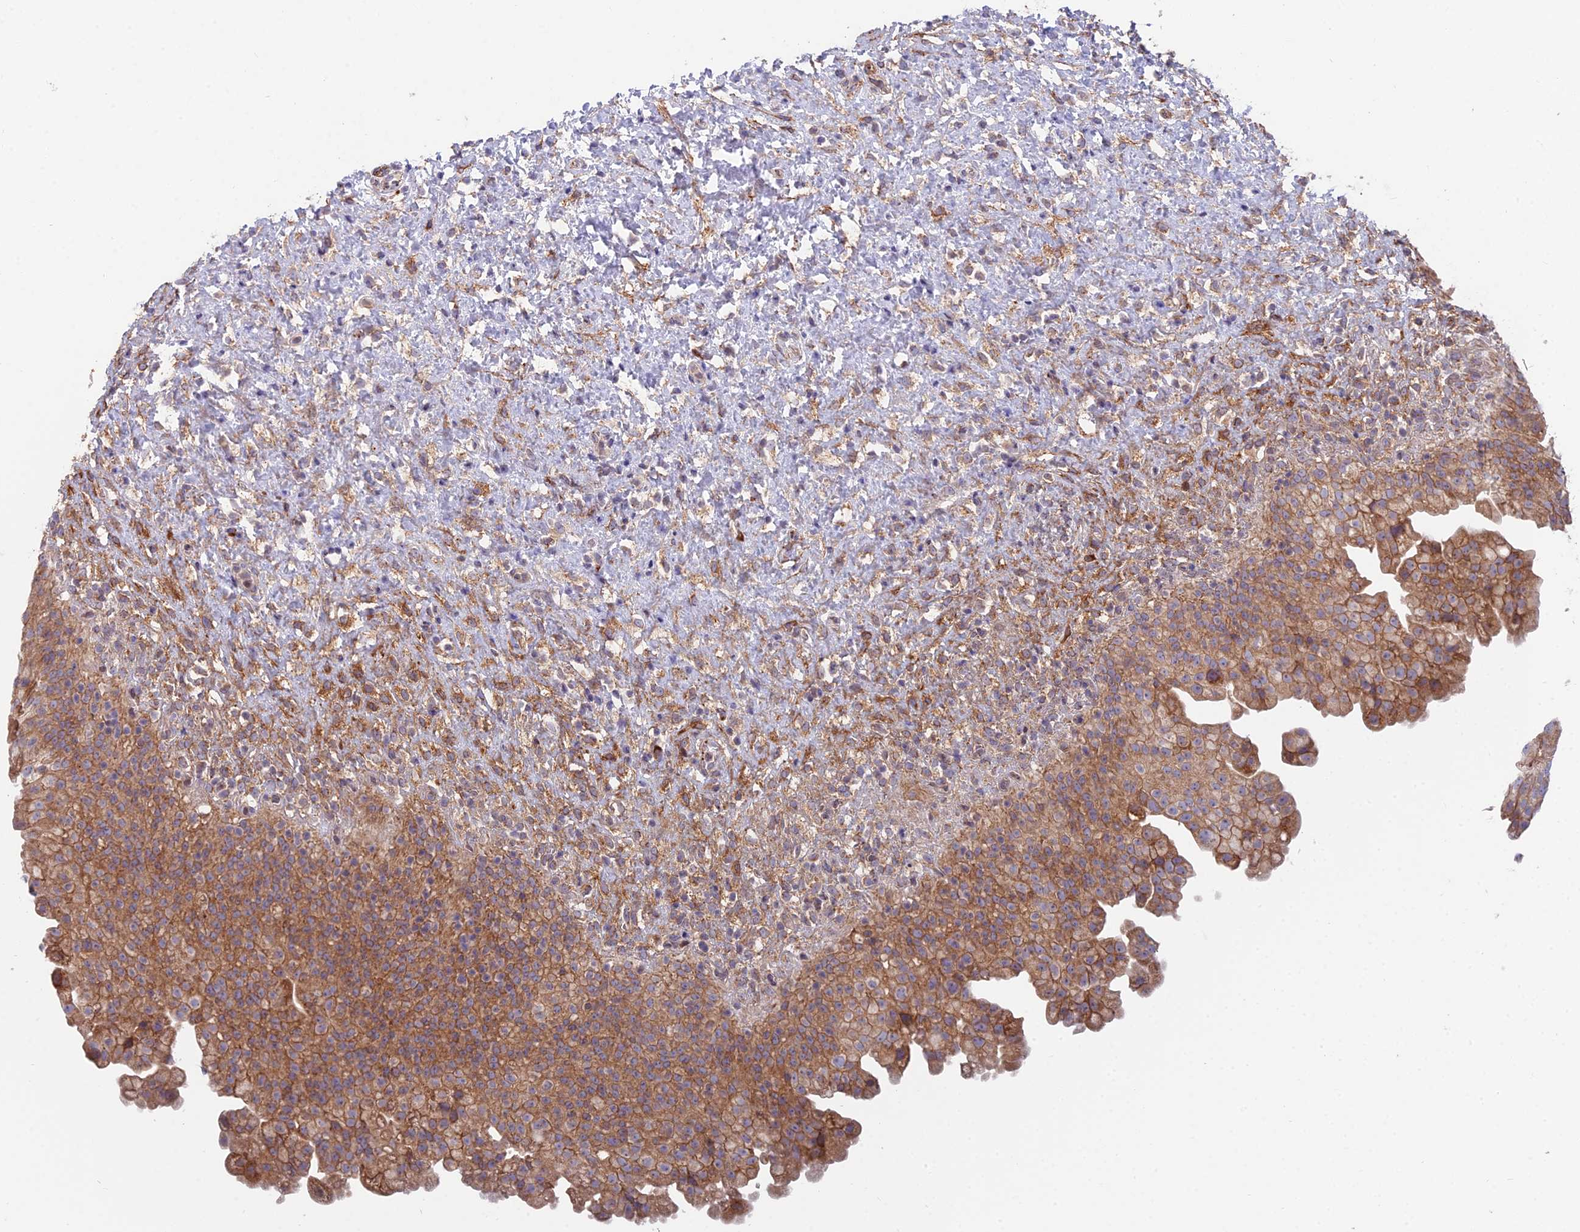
{"staining": {"intensity": "moderate", "quantity": "25%-75%", "location": "cytoplasmic/membranous"}, "tissue": "urinary bladder", "cell_type": "Urothelial cells", "image_type": "normal", "snomed": [{"axis": "morphology", "description": "Normal tissue, NOS"}, {"axis": "topography", "description": "Urinary bladder"}], "caption": "Urothelial cells demonstrate medium levels of moderate cytoplasmic/membranous expression in approximately 25%-75% of cells in benign human urinary bladder. (Brightfield microscopy of DAB IHC at high magnification).", "gene": "TBC1D20", "patient": {"sex": "female", "age": 27}}